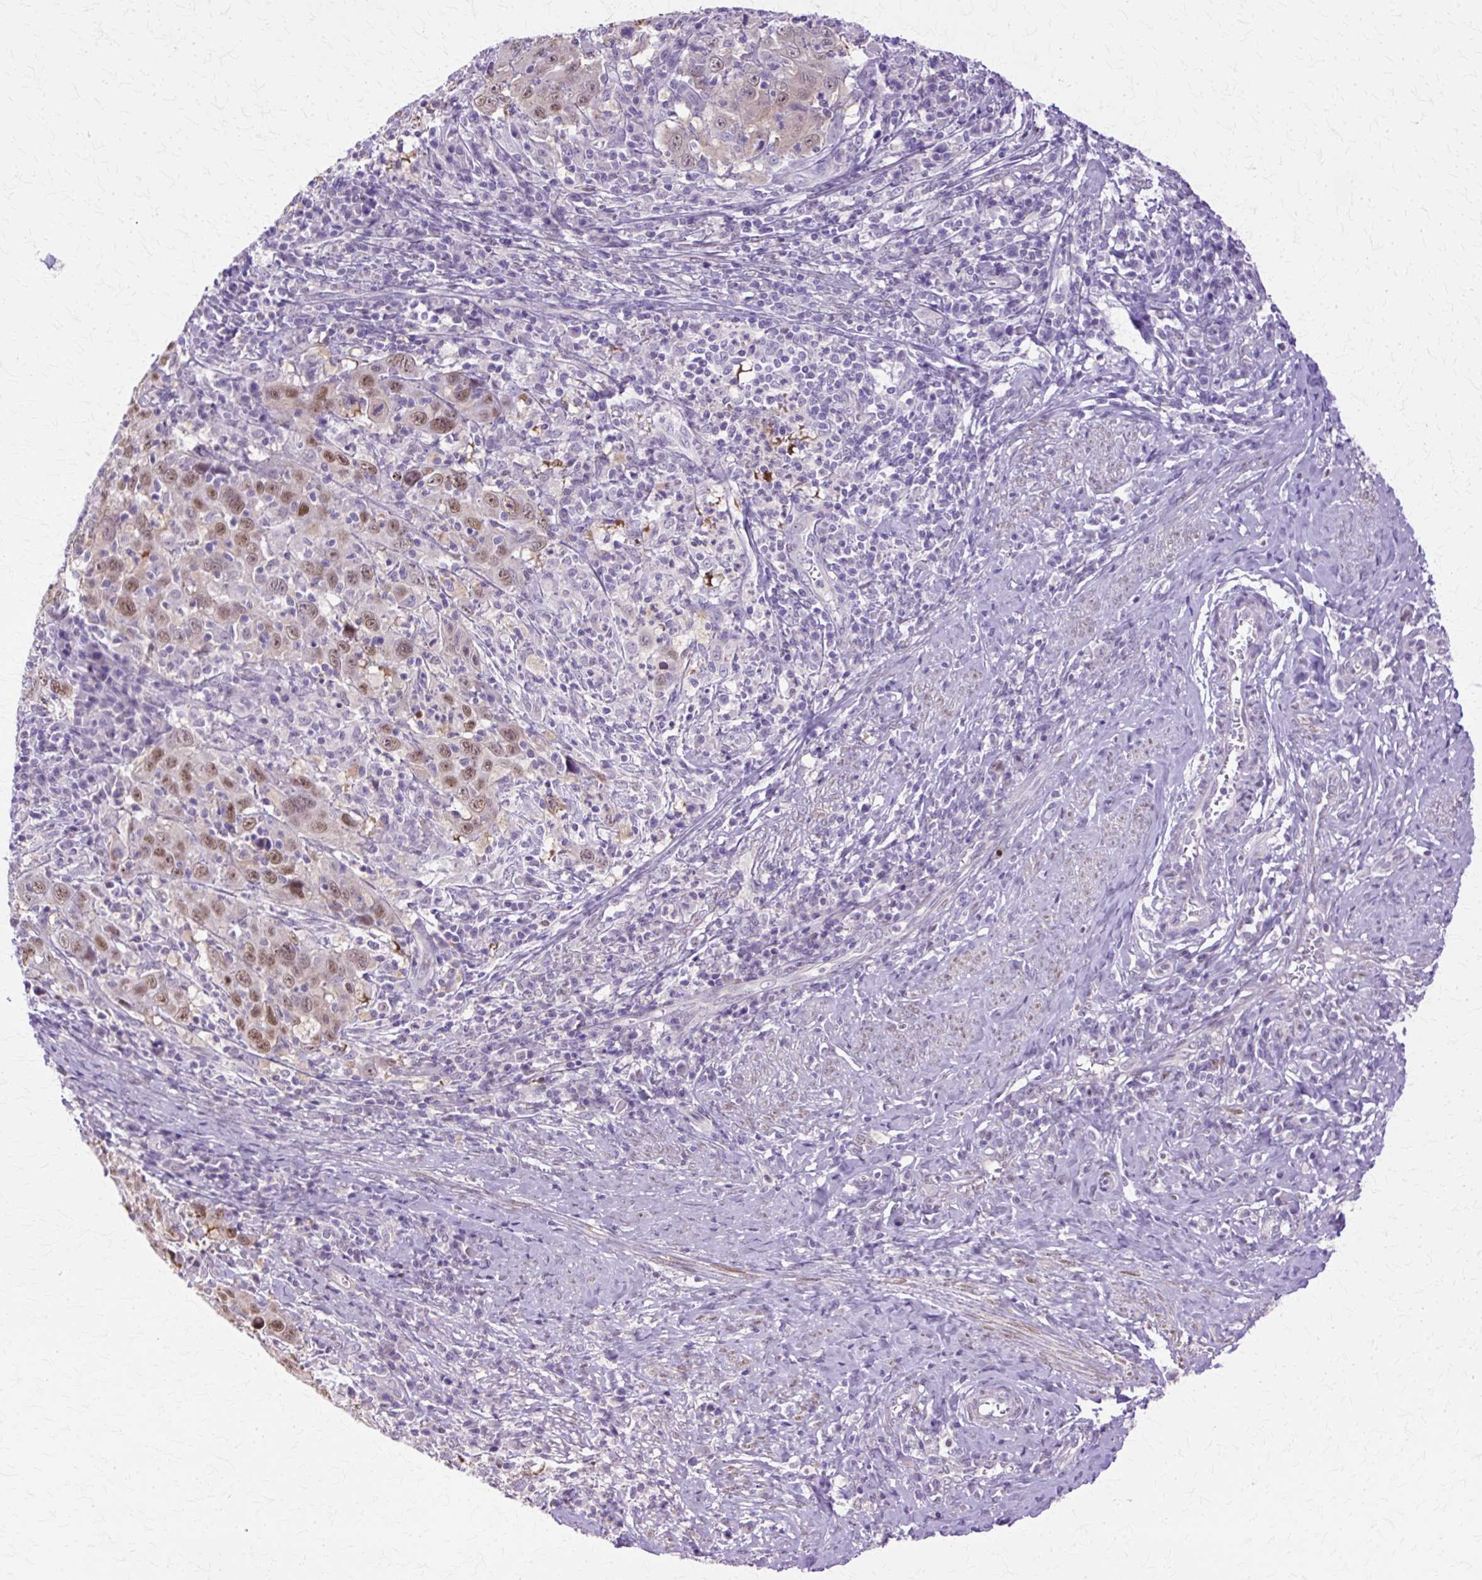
{"staining": {"intensity": "moderate", "quantity": "<25%", "location": "nuclear"}, "tissue": "cervical cancer", "cell_type": "Tumor cells", "image_type": "cancer", "snomed": [{"axis": "morphology", "description": "Squamous cell carcinoma, NOS"}, {"axis": "topography", "description": "Cervix"}], "caption": "Cervical cancer (squamous cell carcinoma) tissue demonstrates moderate nuclear positivity in about <25% of tumor cells, visualized by immunohistochemistry. (DAB (3,3'-diaminobenzidine) IHC, brown staining for protein, blue staining for nuclei).", "gene": "HSPA8", "patient": {"sex": "female", "age": 46}}